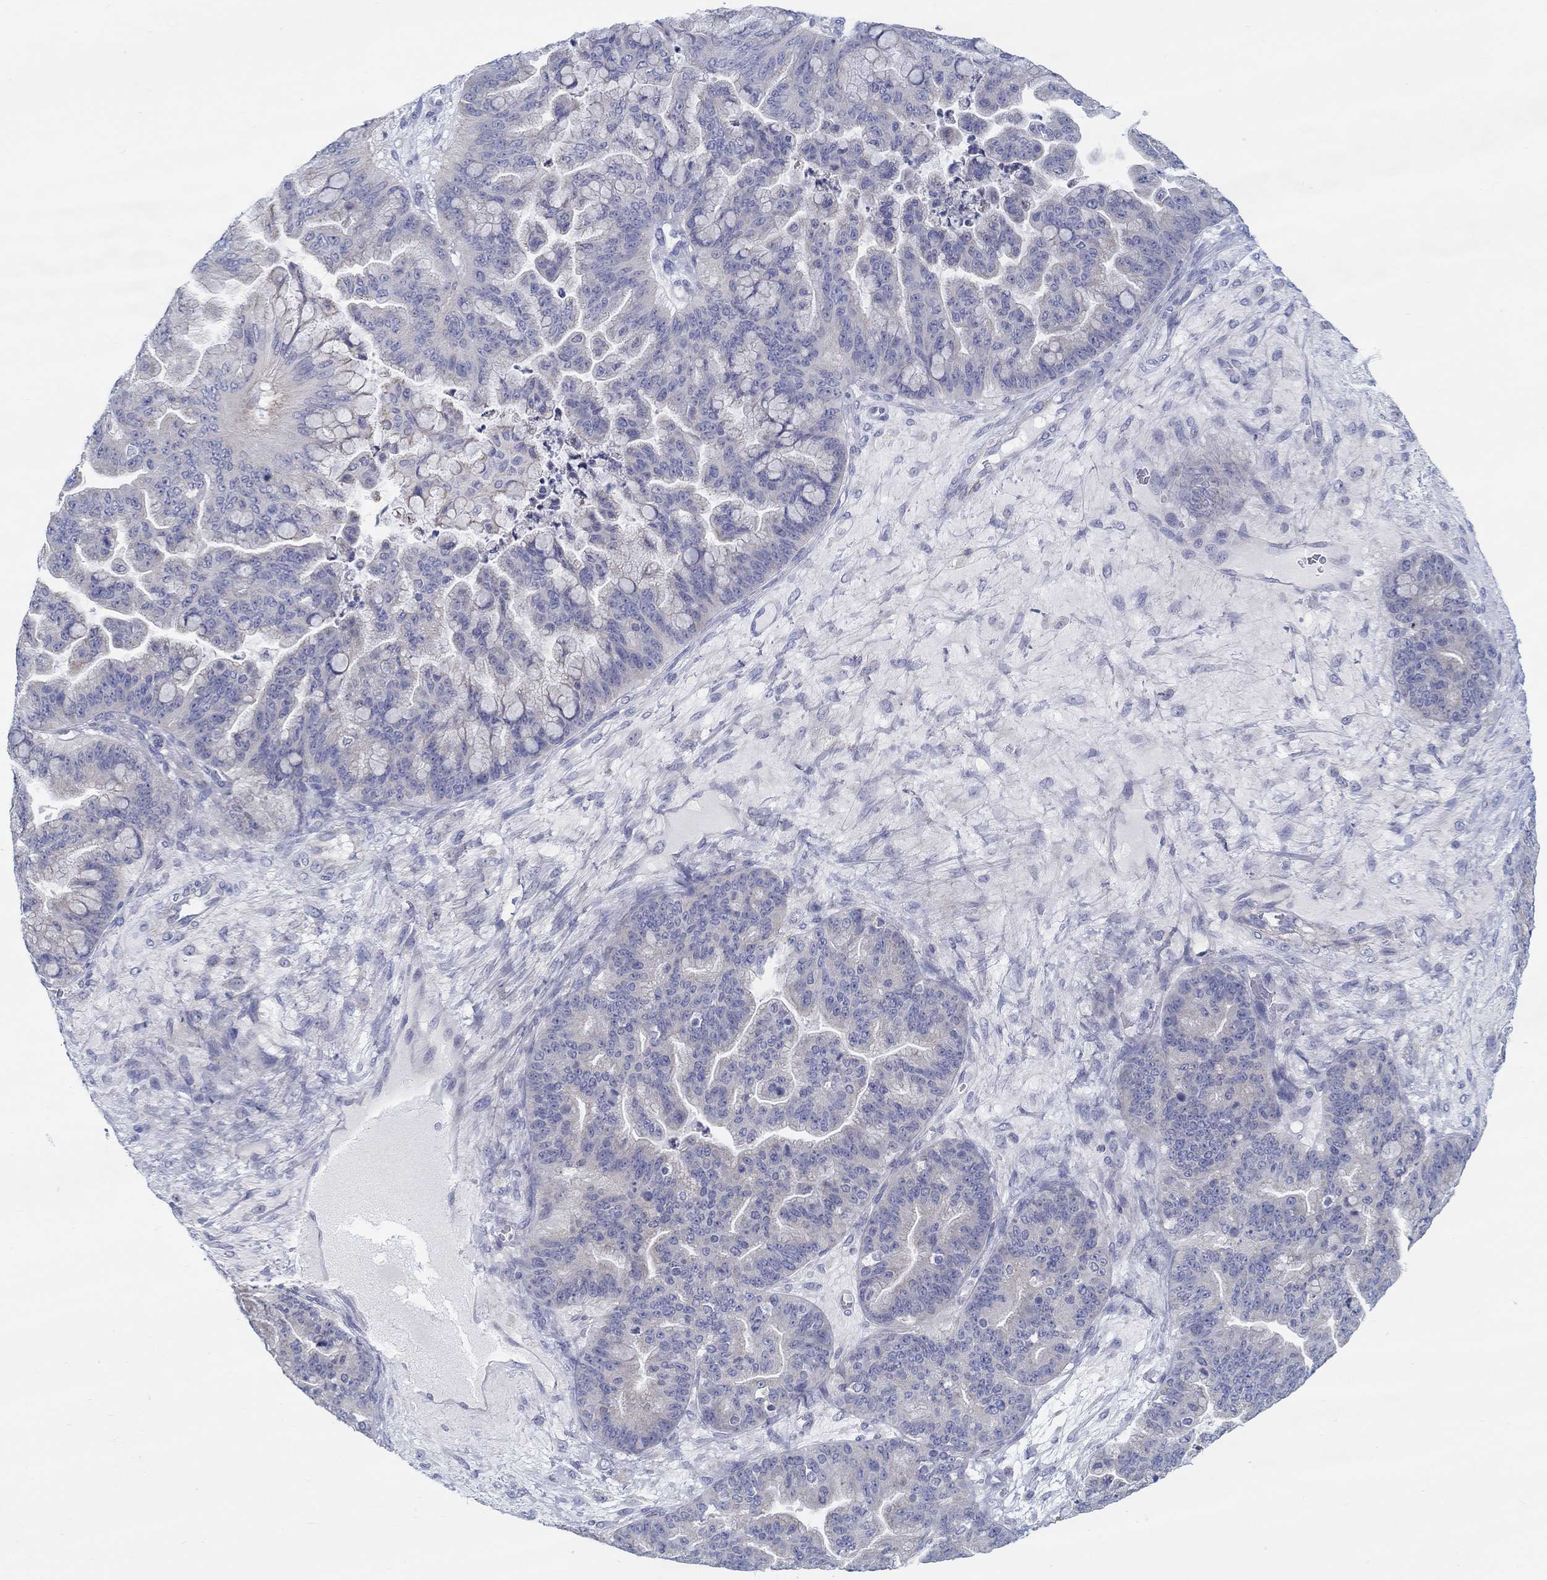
{"staining": {"intensity": "negative", "quantity": "none", "location": "none"}, "tissue": "ovarian cancer", "cell_type": "Tumor cells", "image_type": "cancer", "snomed": [{"axis": "morphology", "description": "Cystadenocarcinoma, mucinous, NOS"}, {"axis": "topography", "description": "Ovary"}], "caption": "IHC of human ovarian cancer (mucinous cystadenocarcinoma) reveals no positivity in tumor cells.", "gene": "HAPLN4", "patient": {"sex": "female", "age": 67}}